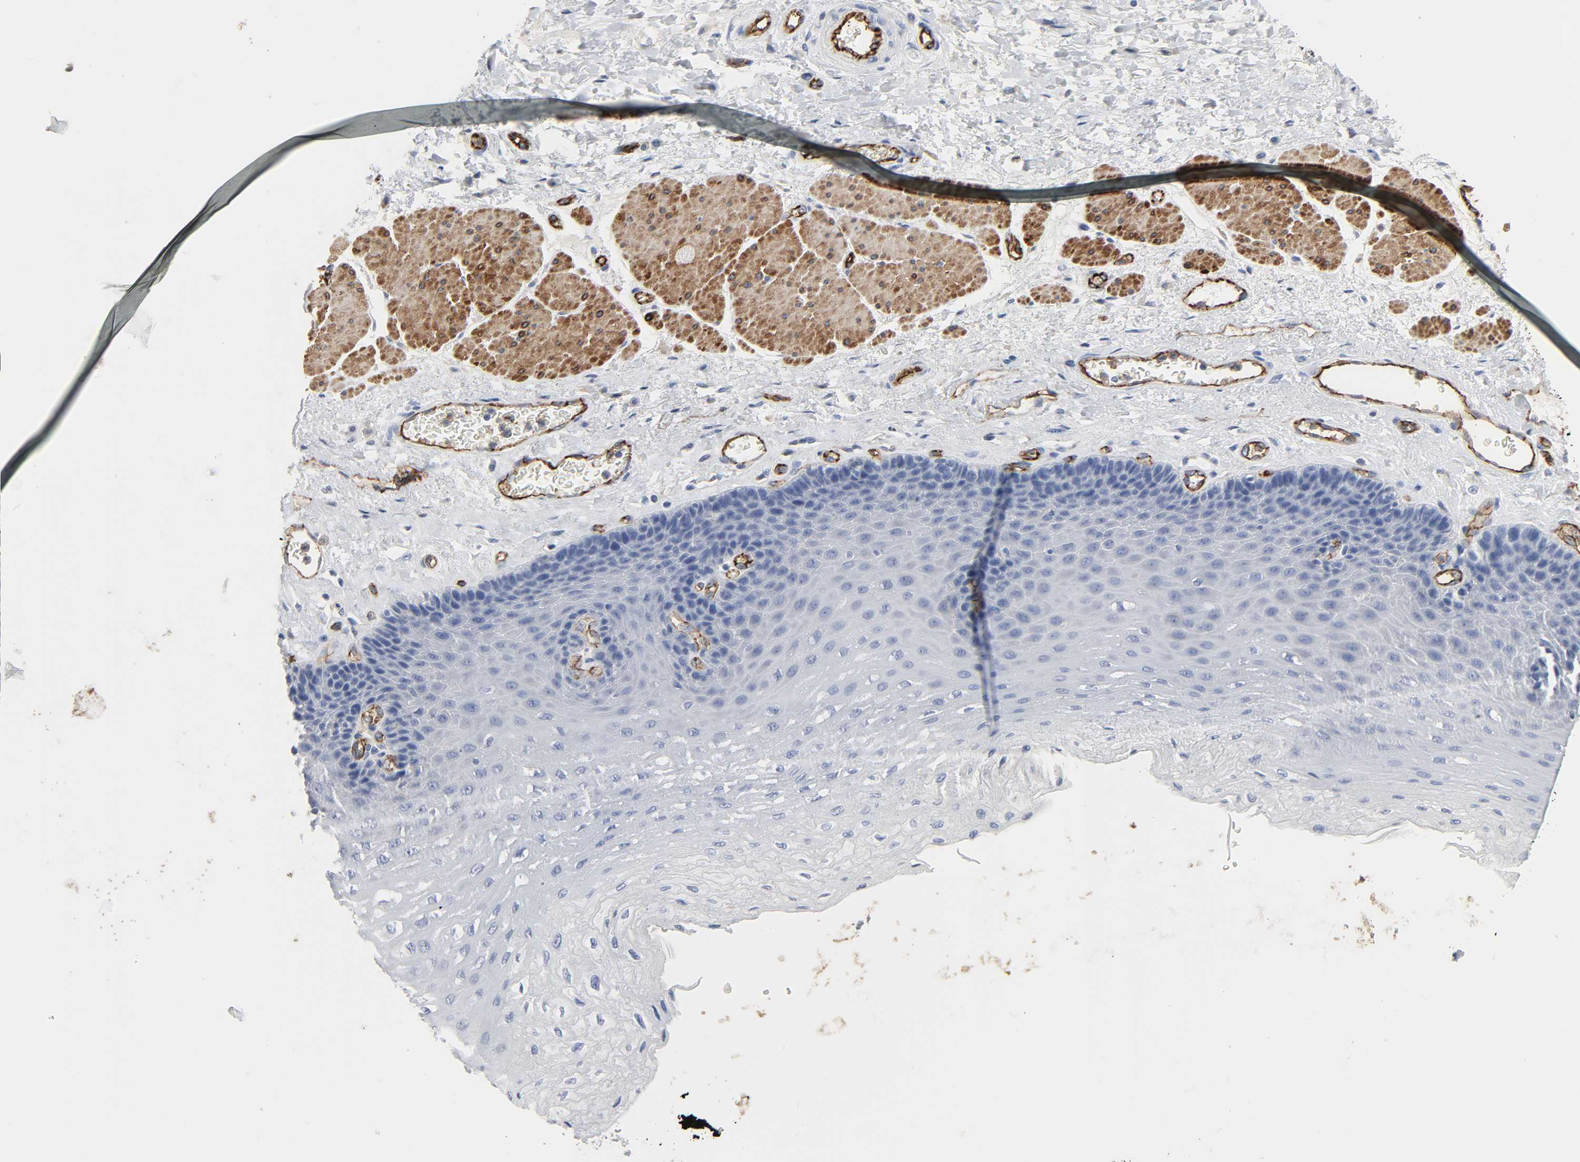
{"staining": {"intensity": "negative", "quantity": "none", "location": "none"}, "tissue": "esophagus", "cell_type": "Squamous epithelial cells", "image_type": "normal", "snomed": [{"axis": "morphology", "description": "Normal tissue, NOS"}, {"axis": "topography", "description": "Esophagus"}], "caption": "Immunohistochemistry photomicrograph of normal esophagus: esophagus stained with DAB (3,3'-diaminobenzidine) demonstrates no significant protein staining in squamous epithelial cells.", "gene": "PECAM1", "patient": {"sex": "female", "age": 72}}